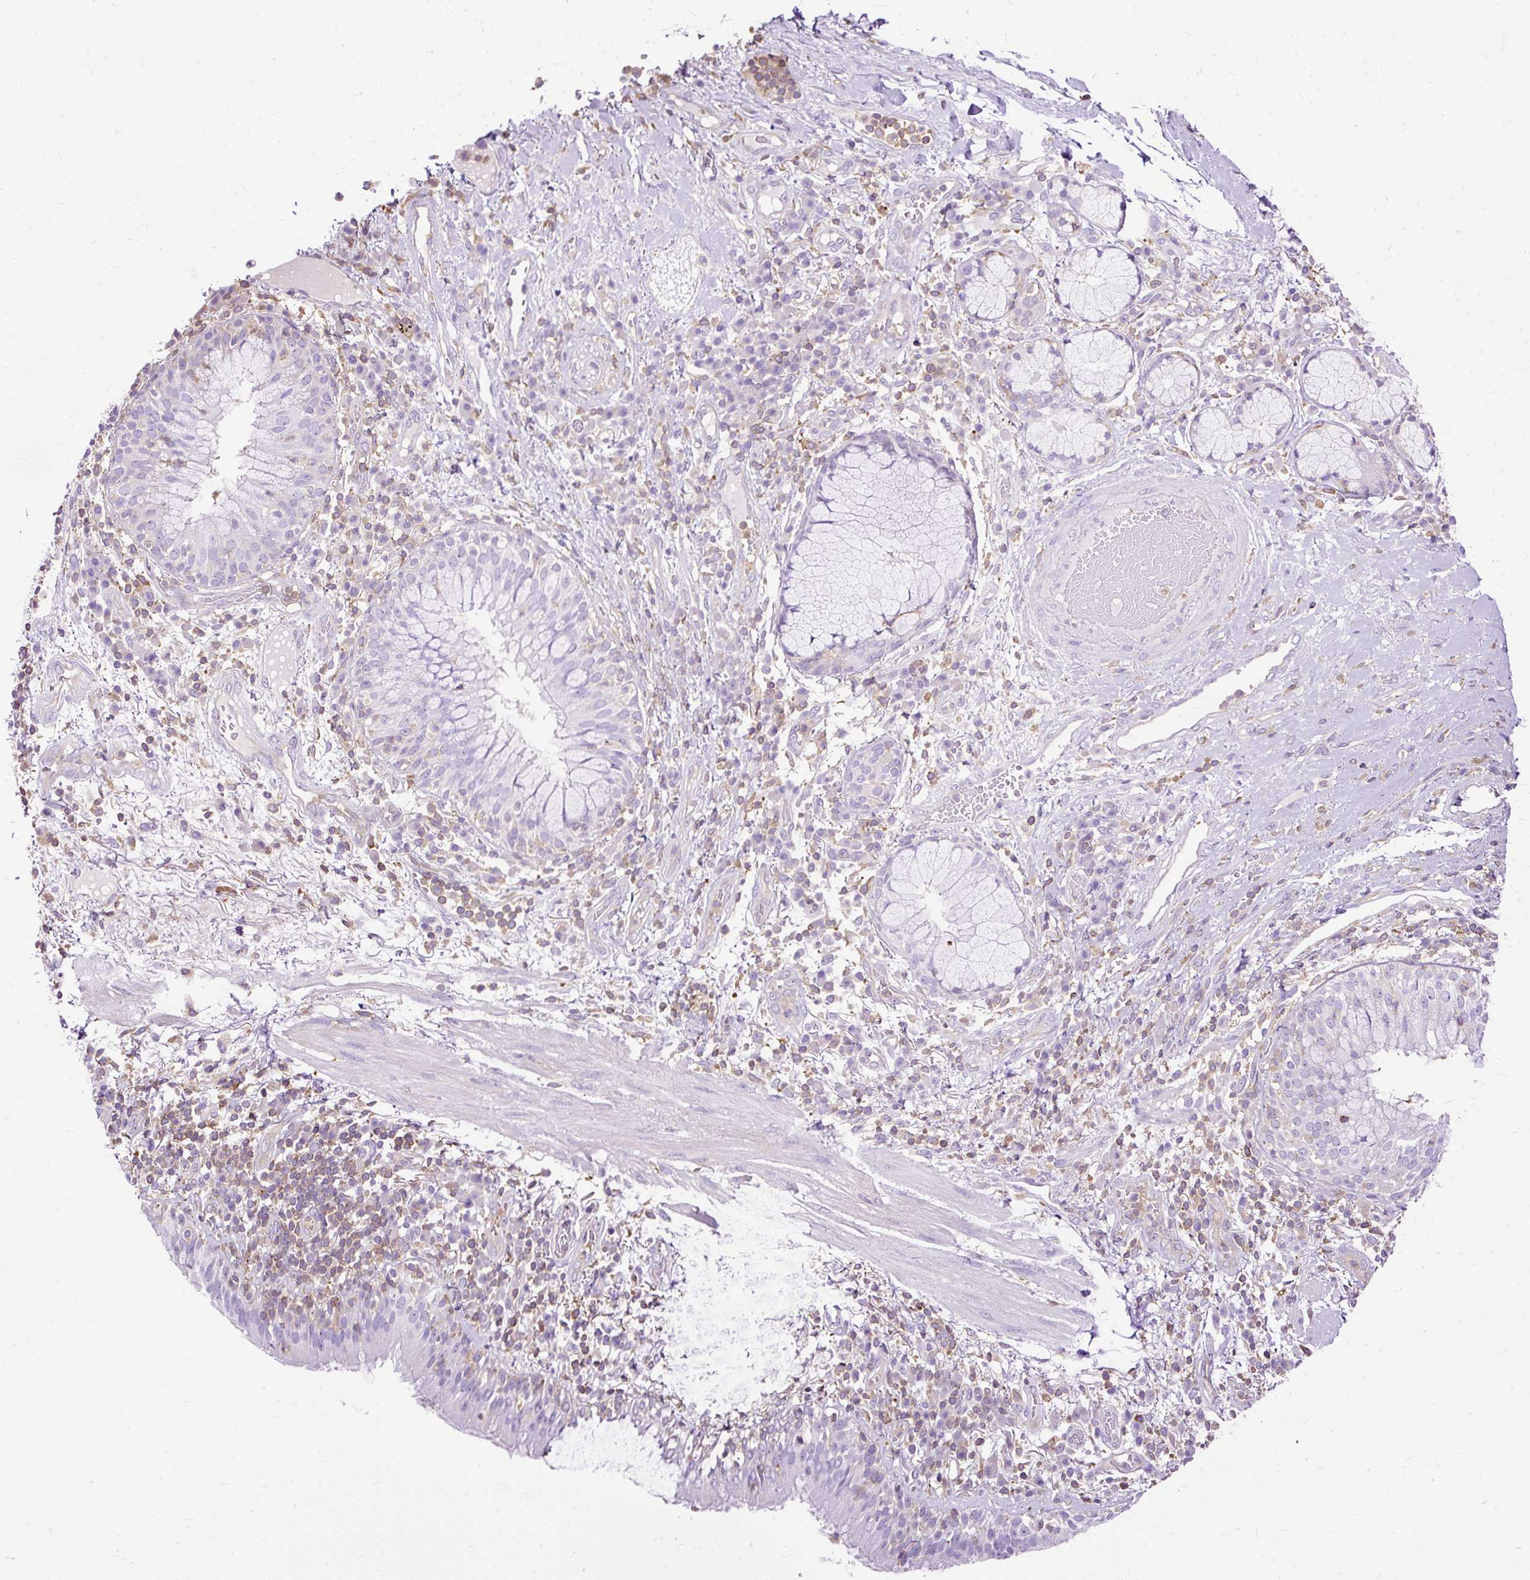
{"staining": {"intensity": "negative", "quantity": "none", "location": "none"}, "tissue": "bronchus", "cell_type": "Respiratory epithelial cells", "image_type": "normal", "snomed": [{"axis": "morphology", "description": "Normal tissue, NOS"}, {"axis": "topography", "description": "Cartilage tissue"}, {"axis": "topography", "description": "Bronchus"}], "caption": "The micrograph displays no staining of respiratory epithelial cells in normal bronchus. (Immunohistochemistry, brightfield microscopy, high magnification).", "gene": "TWF2", "patient": {"sex": "male", "age": 56}}